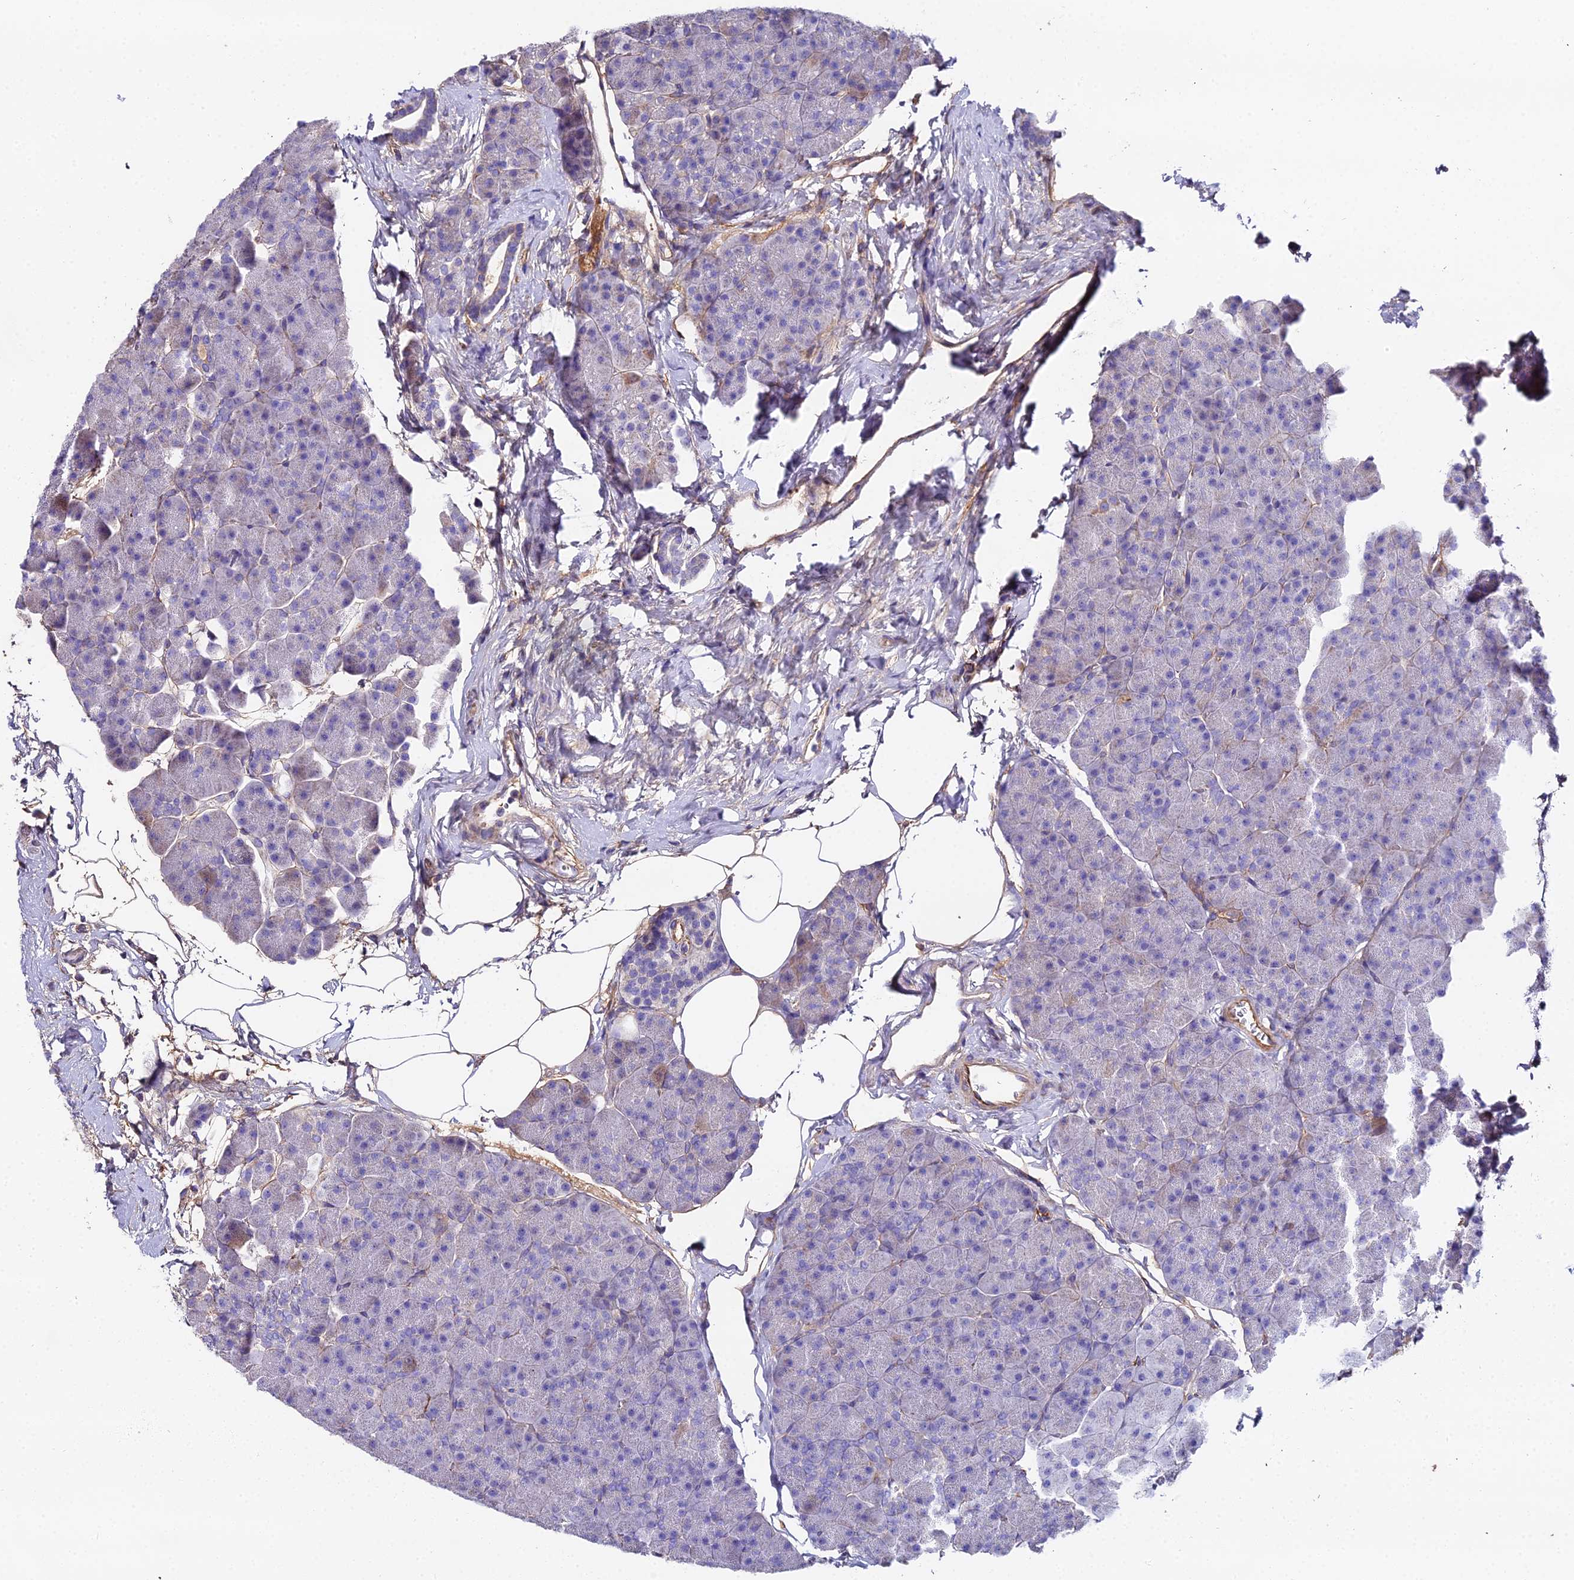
{"staining": {"intensity": "moderate", "quantity": "<25%", "location": "cytoplasmic/membranous"}, "tissue": "pancreas", "cell_type": "Exocrine glandular cells", "image_type": "normal", "snomed": [{"axis": "morphology", "description": "Normal tissue, NOS"}, {"axis": "topography", "description": "Pancreas"}], "caption": "Exocrine glandular cells demonstrate low levels of moderate cytoplasmic/membranous staining in approximately <25% of cells in unremarkable human pancreas. (Brightfield microscopy of DAB IHC at high magnification).", "gene": "BEX4", "patient": {"sex": "male", "age": 36}}